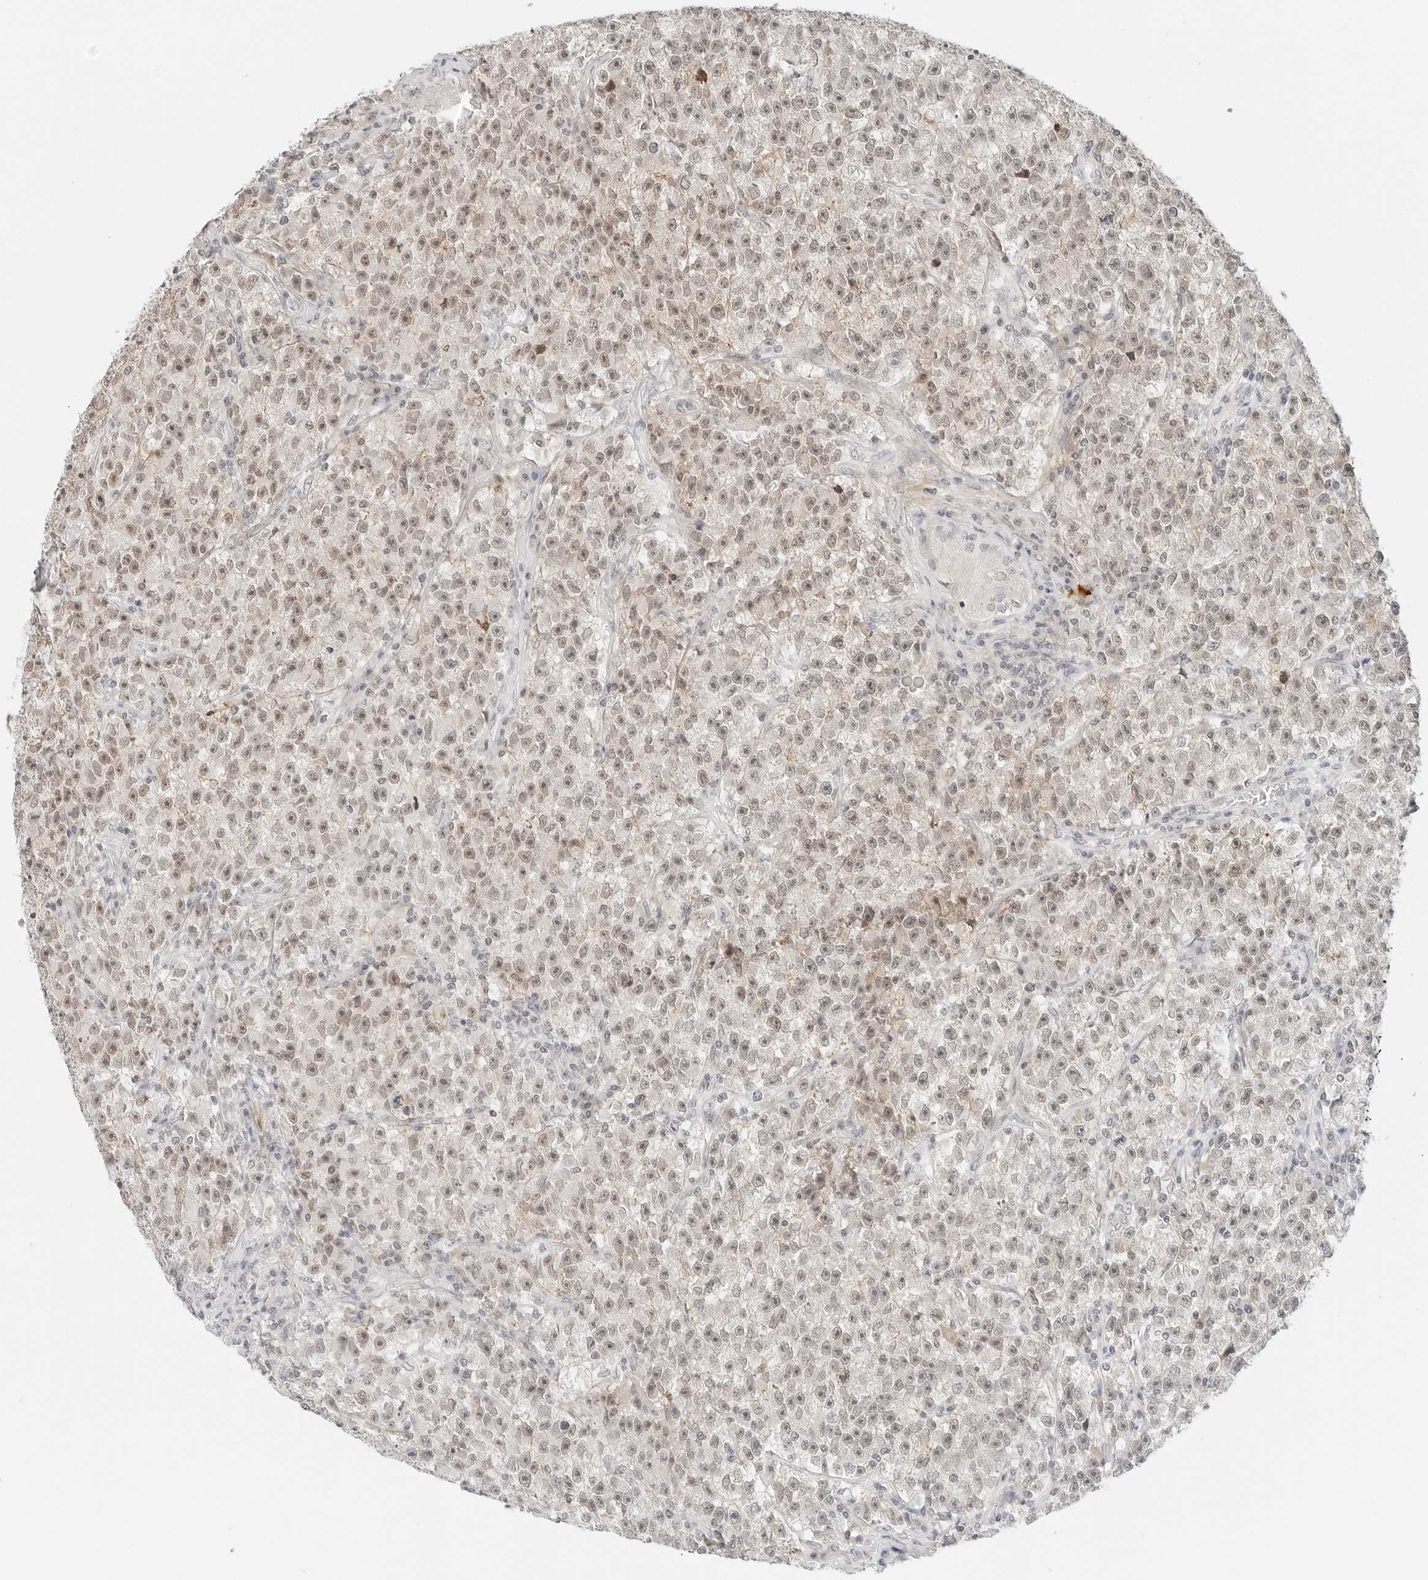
{"staining": {"intensity": "moderate", "quantity": ">75%", "location": "nuclear"}, "tissue": "testis cancer", "cell_type": "Tumor cells", "image_type": "cancer", "snomed": [{"axis": "morphology", "description": "Seminoma, NOS"}, {"axis": "topography", "description": "Testis"}], "caption": "Immunohistochemical staining of testis seminoma demonstrates medium levels of moderate nuclear protein expression in approximately >75% of tumor cells.", "gene": "NEO1", "patient": {"sex": "male", "age": 22}}